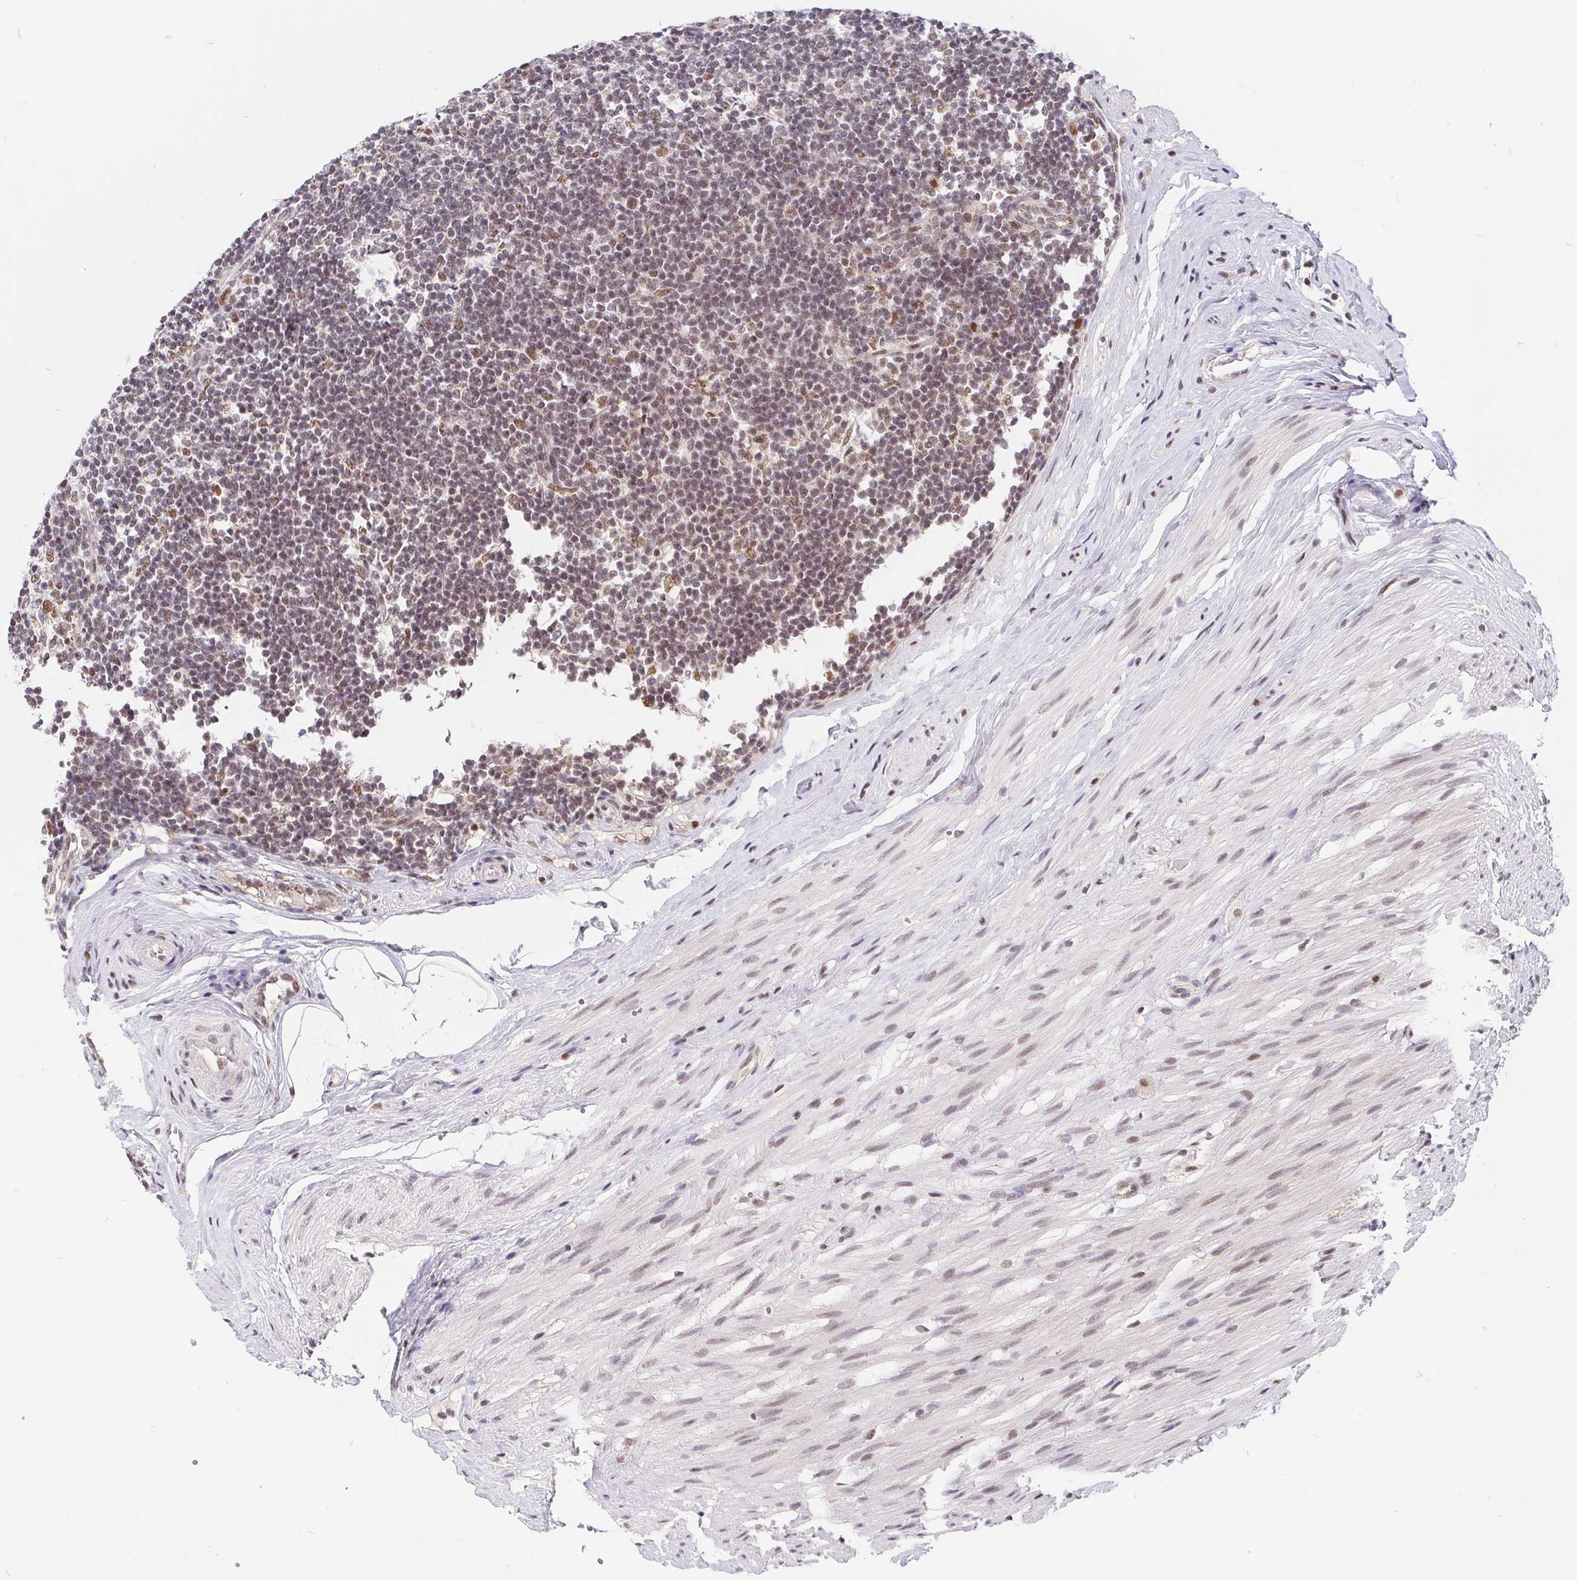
{"staining": {"intensity": "moderate", "quantity": ">75%", "location": "nuclear"}, "tissue": "appendix", "cell_type": "Glandular cells", "image_type": "normal", "snomed": [{"axis": "morphology", "description": "Normal tissue, NOS"}, {"axis": "topography", "description": "Appendix"}], "caption": "IHC (DAB) staining of benign human appendix shows moderate nuclear protein expression in about >75% of glandular cells. Immunohistochemistry stains the protein in brown and the nuclei are stained blue.", "gene": "POU2F1", "patient": {"sex": "female", "age": 56}}